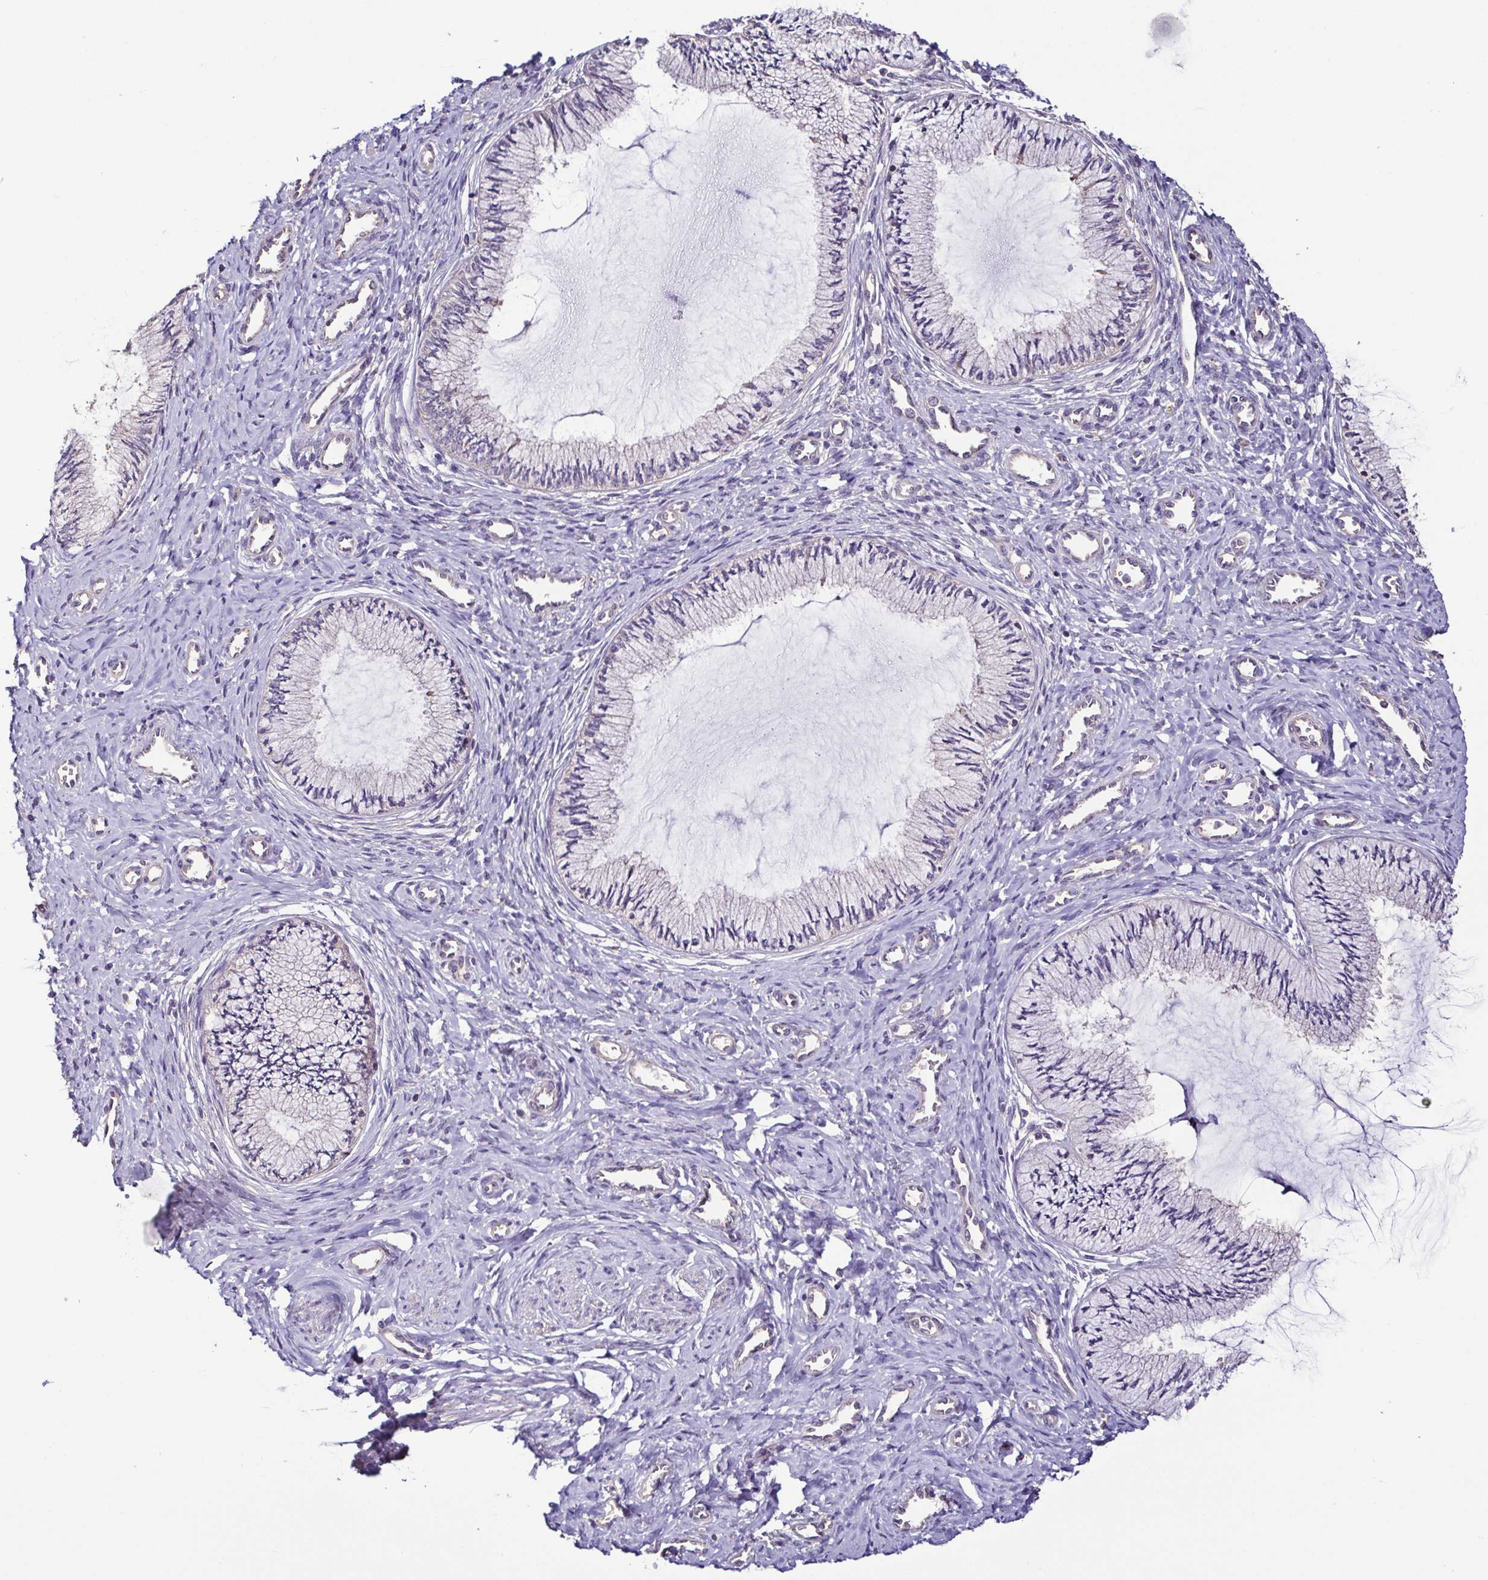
{"staining": {"intensity": "negative", "quantity": "none", "location": "none"}, "tissue": "cervix", "cell_type": "Glandular cells", "image_type": "normal", "snomed": [{"axis": "morphology", "description": "Normal tissue, NOS"}, {"axis": "topography", "description": "Cervix"}], "caption": "Immunohistochemical staining of benign human cervix shows no significant staining in glandular cells.", "gene": "LMOD2", "patient": {"sex": "female", "age": 24}}